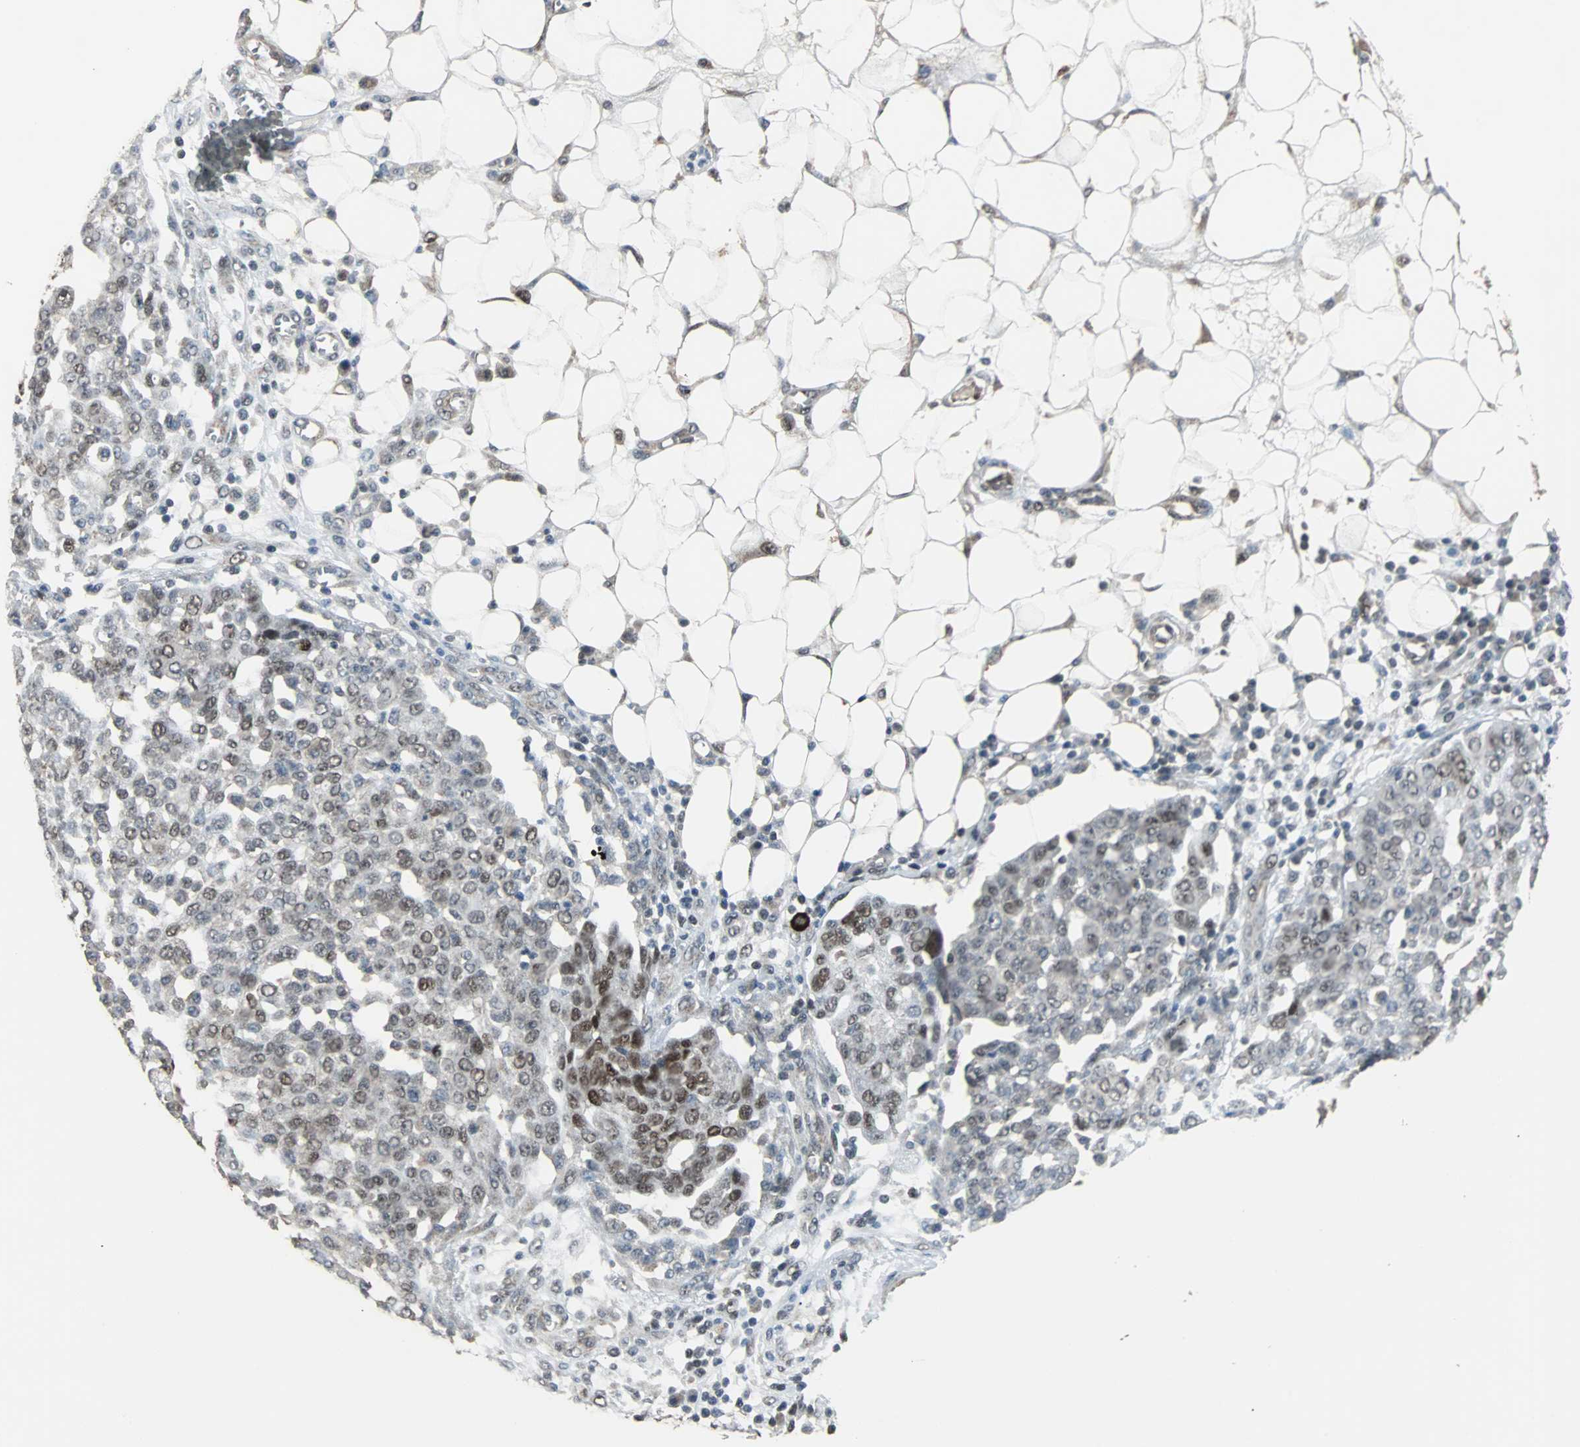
{"staining": {"intensity": "moderate", "quantity": "25%-75%", "location": "nuclear"}, "tissue": "ovarian cancer", "cell_type": "Tumor cells", "image_type": "cancer", "snomed": [{"axis": "morphology", "description": "Cystadenocarcinoma, serous, NOS"}, {"axis": "topography", "description": "Soft tissue"}, {"axis": "topography", "description": "Ovary"}], "caption": "Tumor cells reveal moderate nuclear expression in about 25%-75% of cells in serous cystadenocarcinoma (ovarian).", "gene": "ZHX2", "patient": {"sex": "female", "age": 57}}